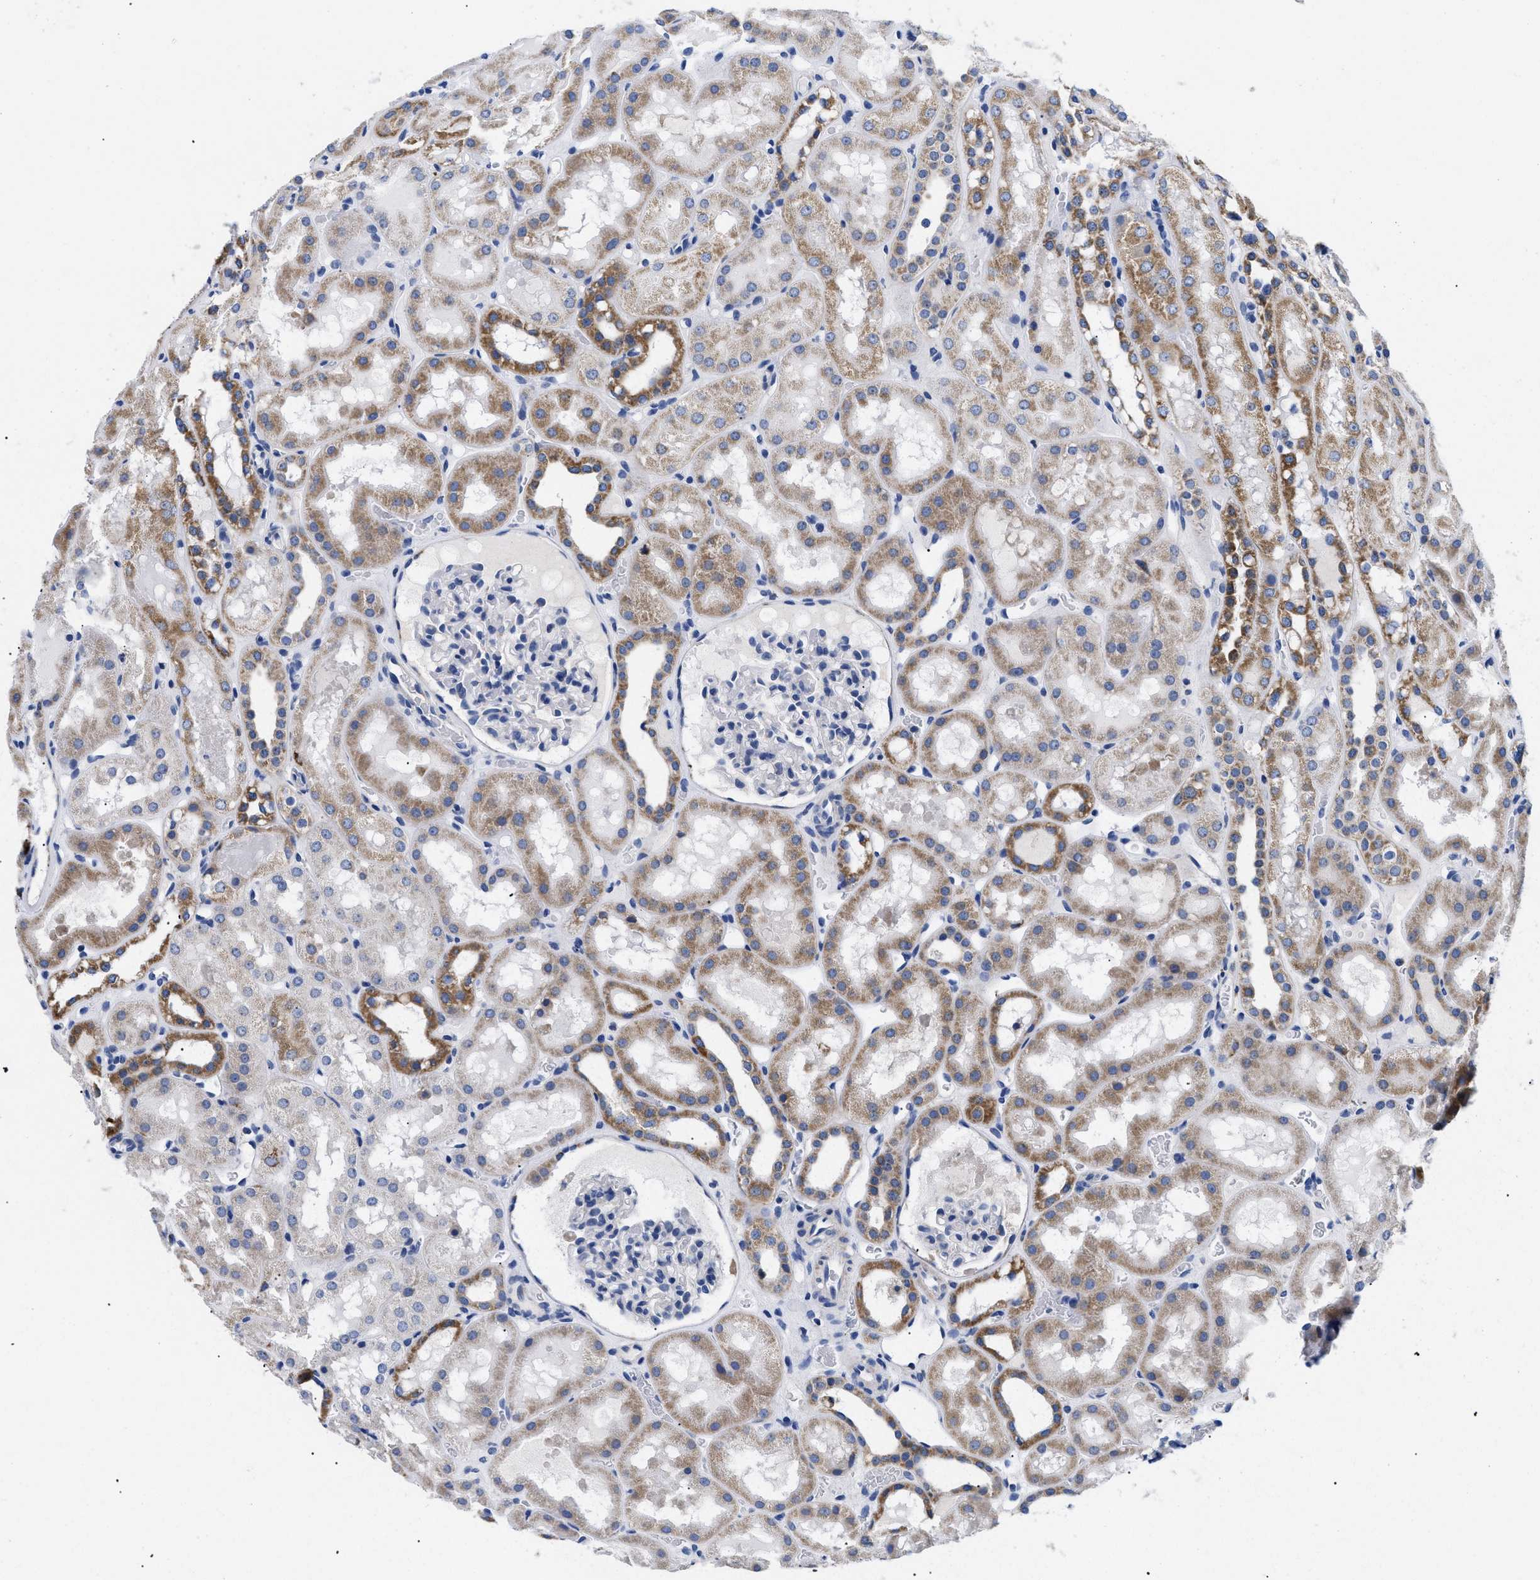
{"staining": {"intensity": "negative", "quantity": "none", "location": "none"}, "tissue": "kidney", "cell_type": "Cells in glomeruli", "image_type": "normal", "snomed": [{"axis": "morphology", "description": "Normal tissue, NOS"}, {"axis": "topography", "description": "Kidney"}, {"axis": "topography", "description": "Urinary bladder"}], "caption": "DAB (3,3'-diaminobenzidine) immunohistochemical staining of benign kidney displays no significant positivity in cells in glomeruli.", "gene": "GPR149", "patient": {"sex": "male", "age": 16}}